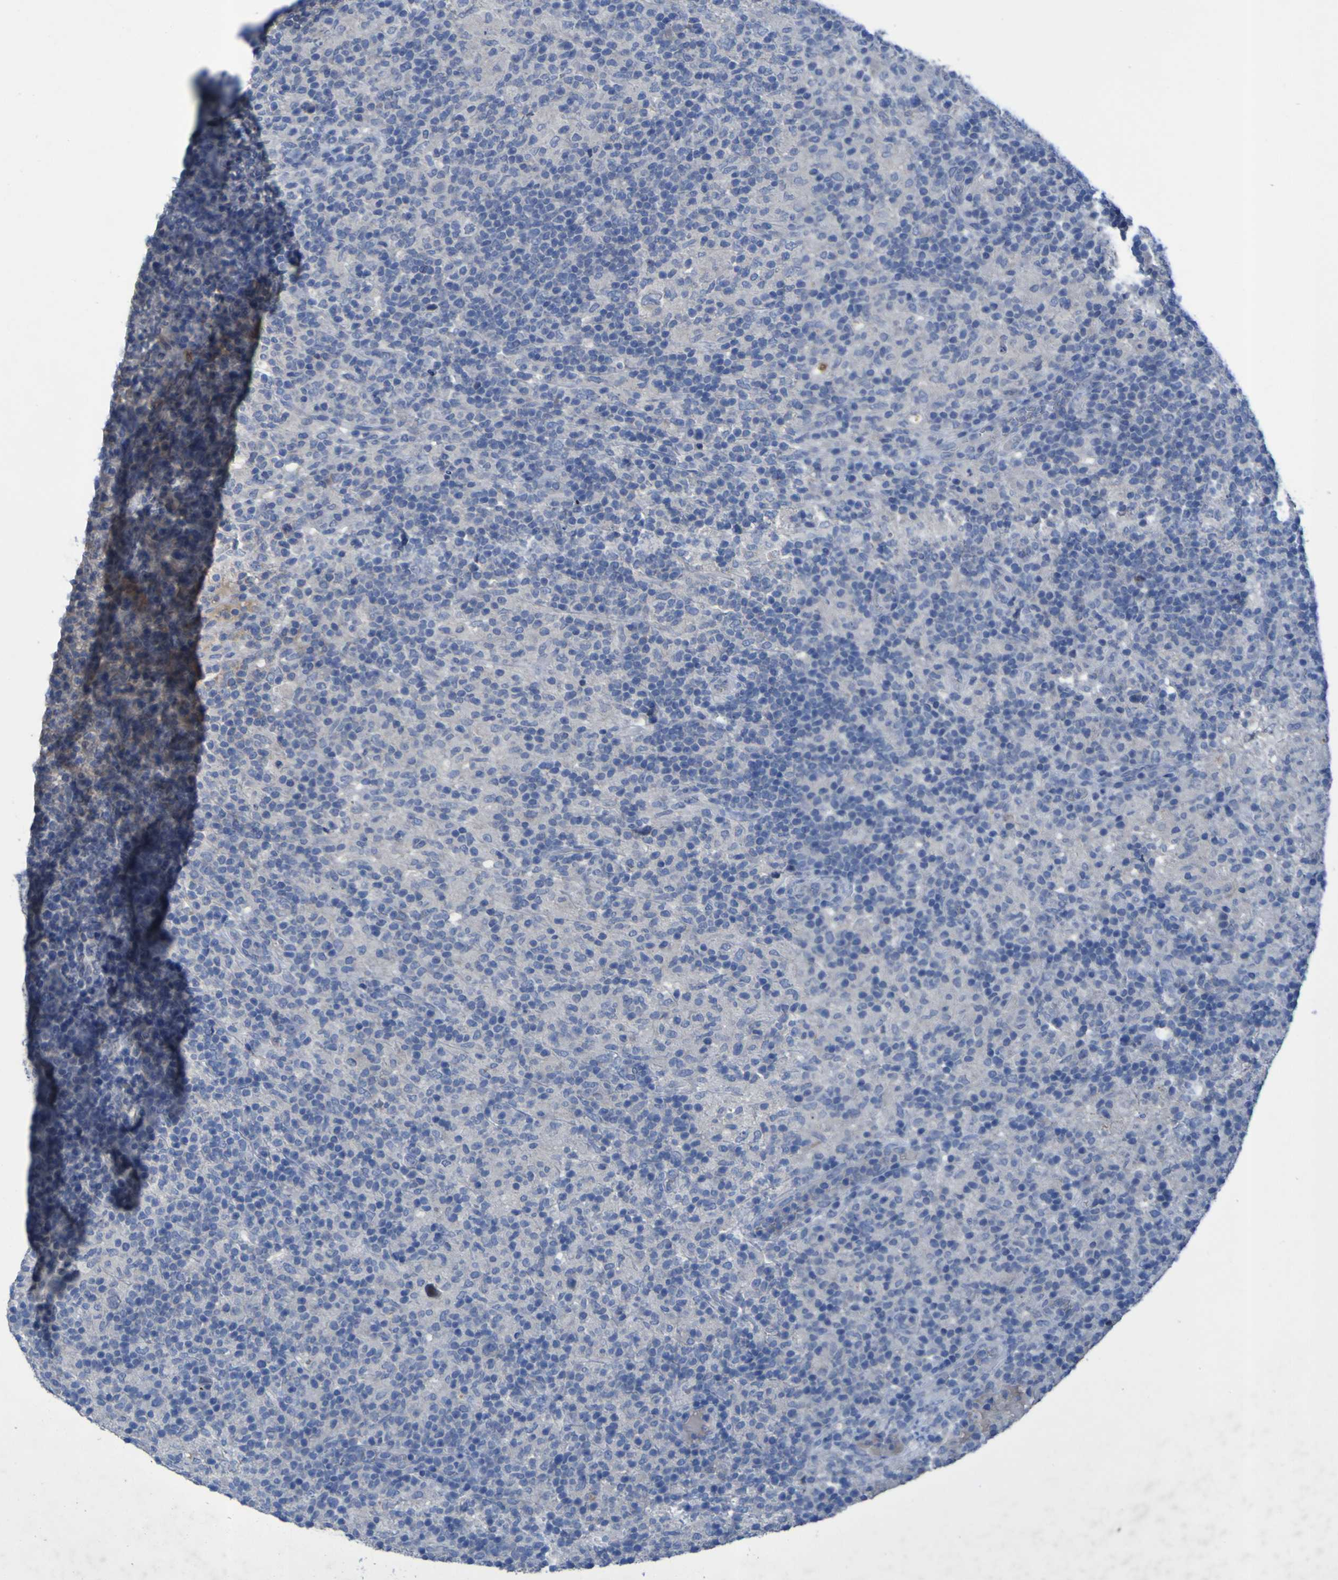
{"staining": {"intensity": "negative", "quantity": "none", "location": "none"}, "tissue": "lymphoma", "cell_type": "Tumor cells", "image_type": "cancer", "snomed": [{"axis": "morphology", "description": "Hodgkin's disease, NOS"}, {"axis": "topography", "description": "Lymph node"}], "caption": "Tumor cells show no significant staining in lymphoma.", "gene": "SGK2", "patient": {"sex": "male", "age": 70}}